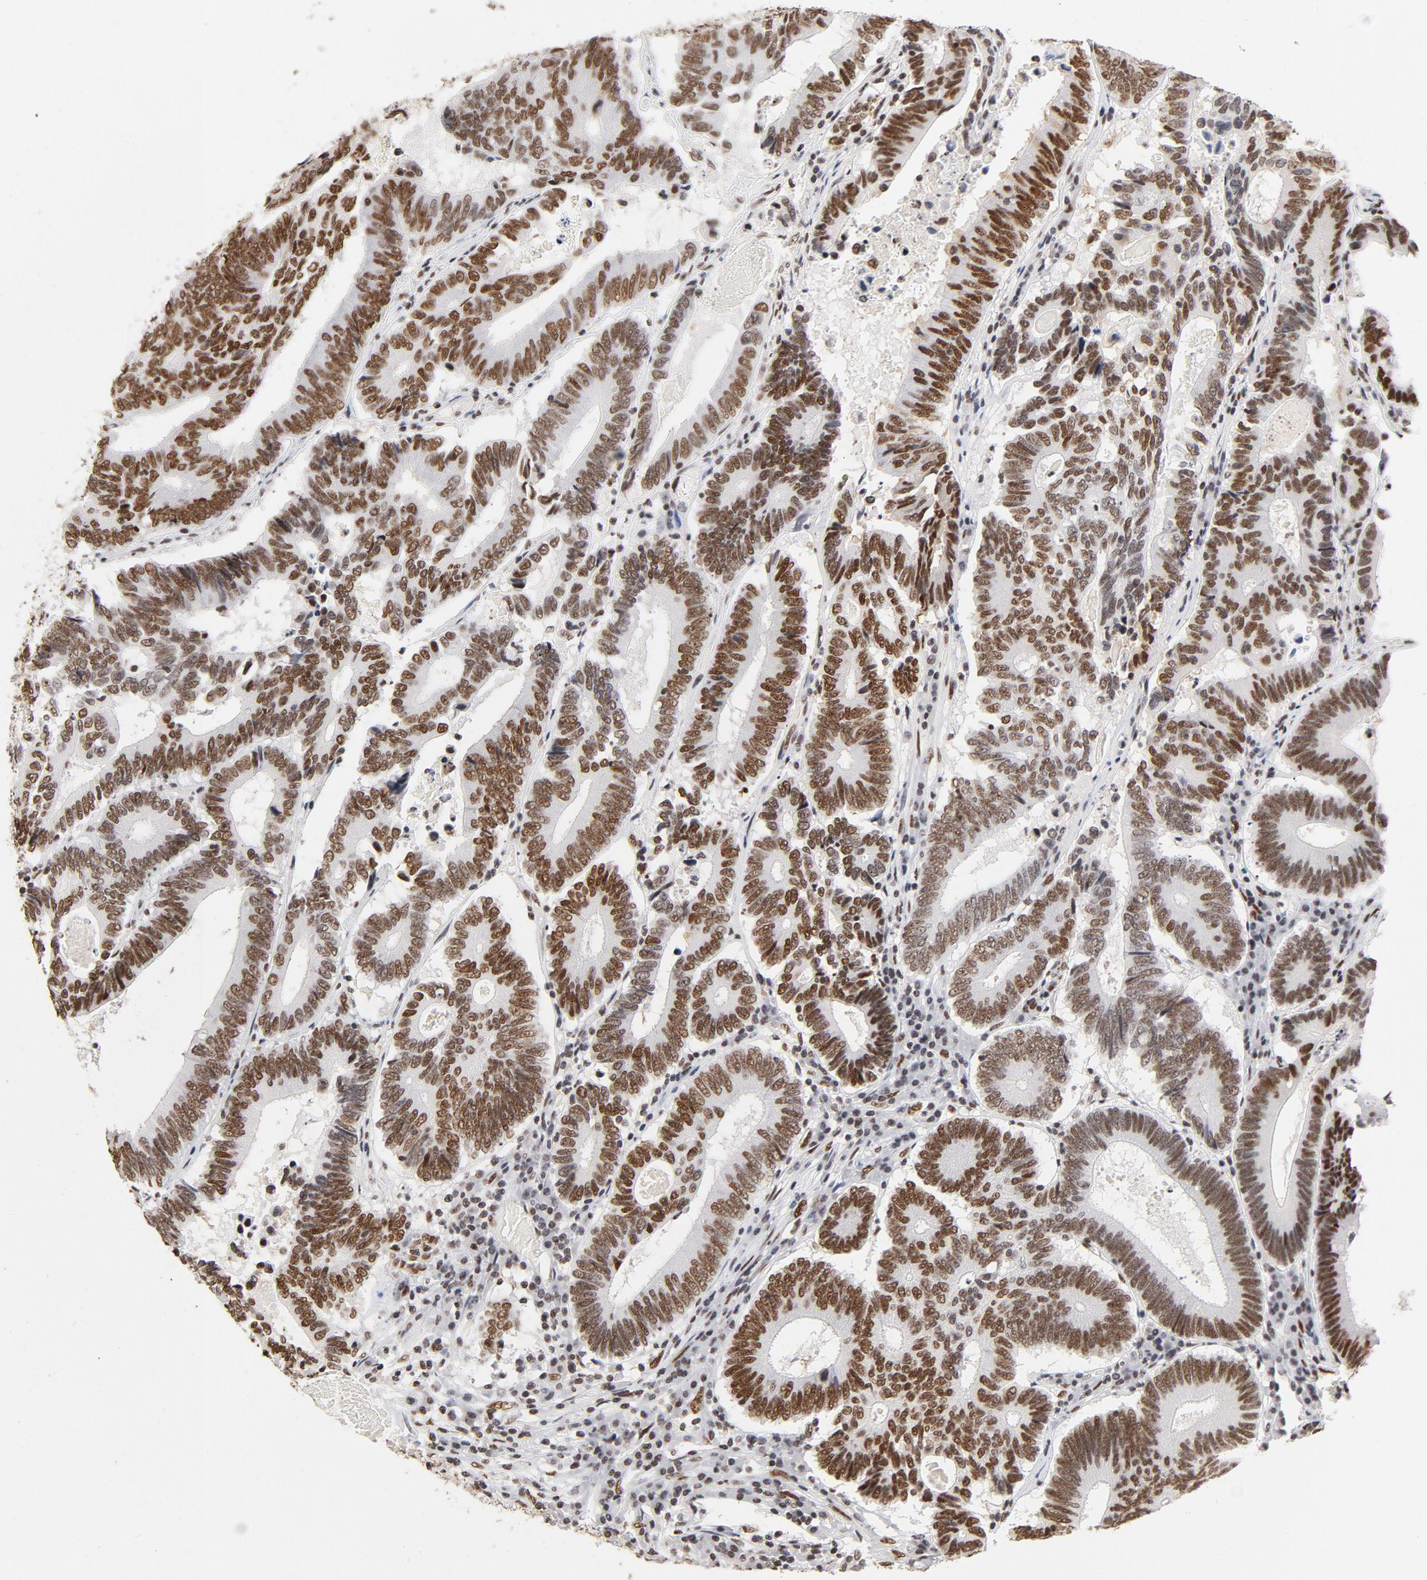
{"staining": {"intensity": "moderate", "quantity": ">75%", "location": "nuclear"}, "tissue": "colorectal cancer", "cell_type": "Tumor cells", "image_type": "cancer", "snomed": [{"axis": "morphology", "description": "Adenocarcinoma, NOS"}, {"axis": "topography", "description": "Colon"}], "caption": "This image shows colorectal cancer stained with immunohistochemistry to label a protein in brown. The nuclear of tumor cells show moderate positivity for the protein. Nuclei are counter-stained blue.", "gene": "TP53BP1", "patient": {"sex": "female", "age": 78}}